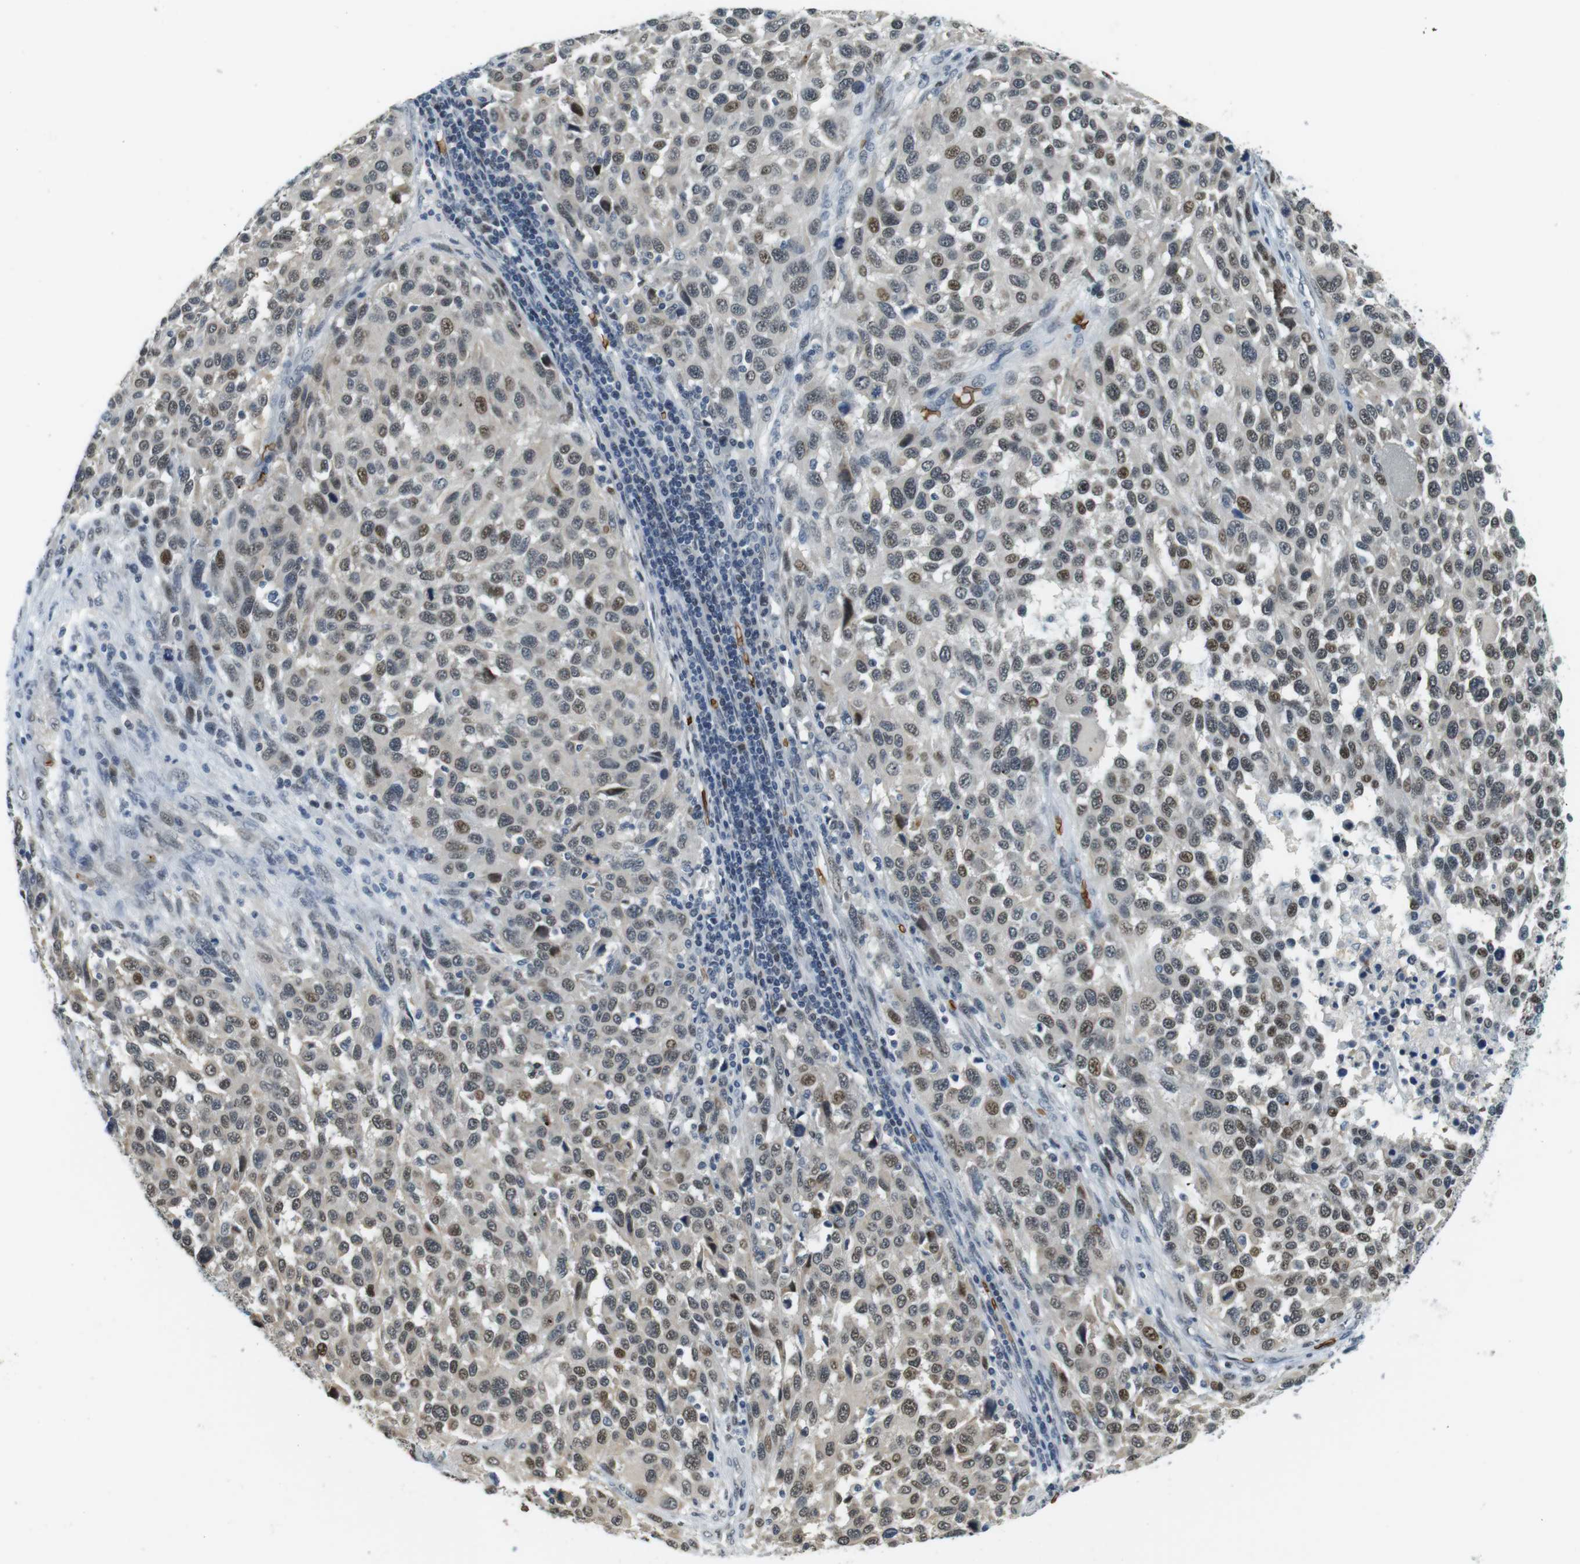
{"staining": {"intensity": "moderate", "quantity": "<25%", "location": "cytoplasmic/membranous,nuclear"}, "tissue": "melanoma", "cell_type": "Tumor cells", "image_type": "cancer", "snomed": [{"axis": "morphology", "description": "Malignant melanoma, Metastatic site"}, {"axis": "topography", "description": "Lymph node"}], "caption": "Immunohistochemical staining of melanoma exhibits moderate cytoplasmic/membranous and nuclear protein staining in approximately <25% of tumor cells.", "gene": "SLC4A1", "patient": {"sex": "male", "age": 61}}